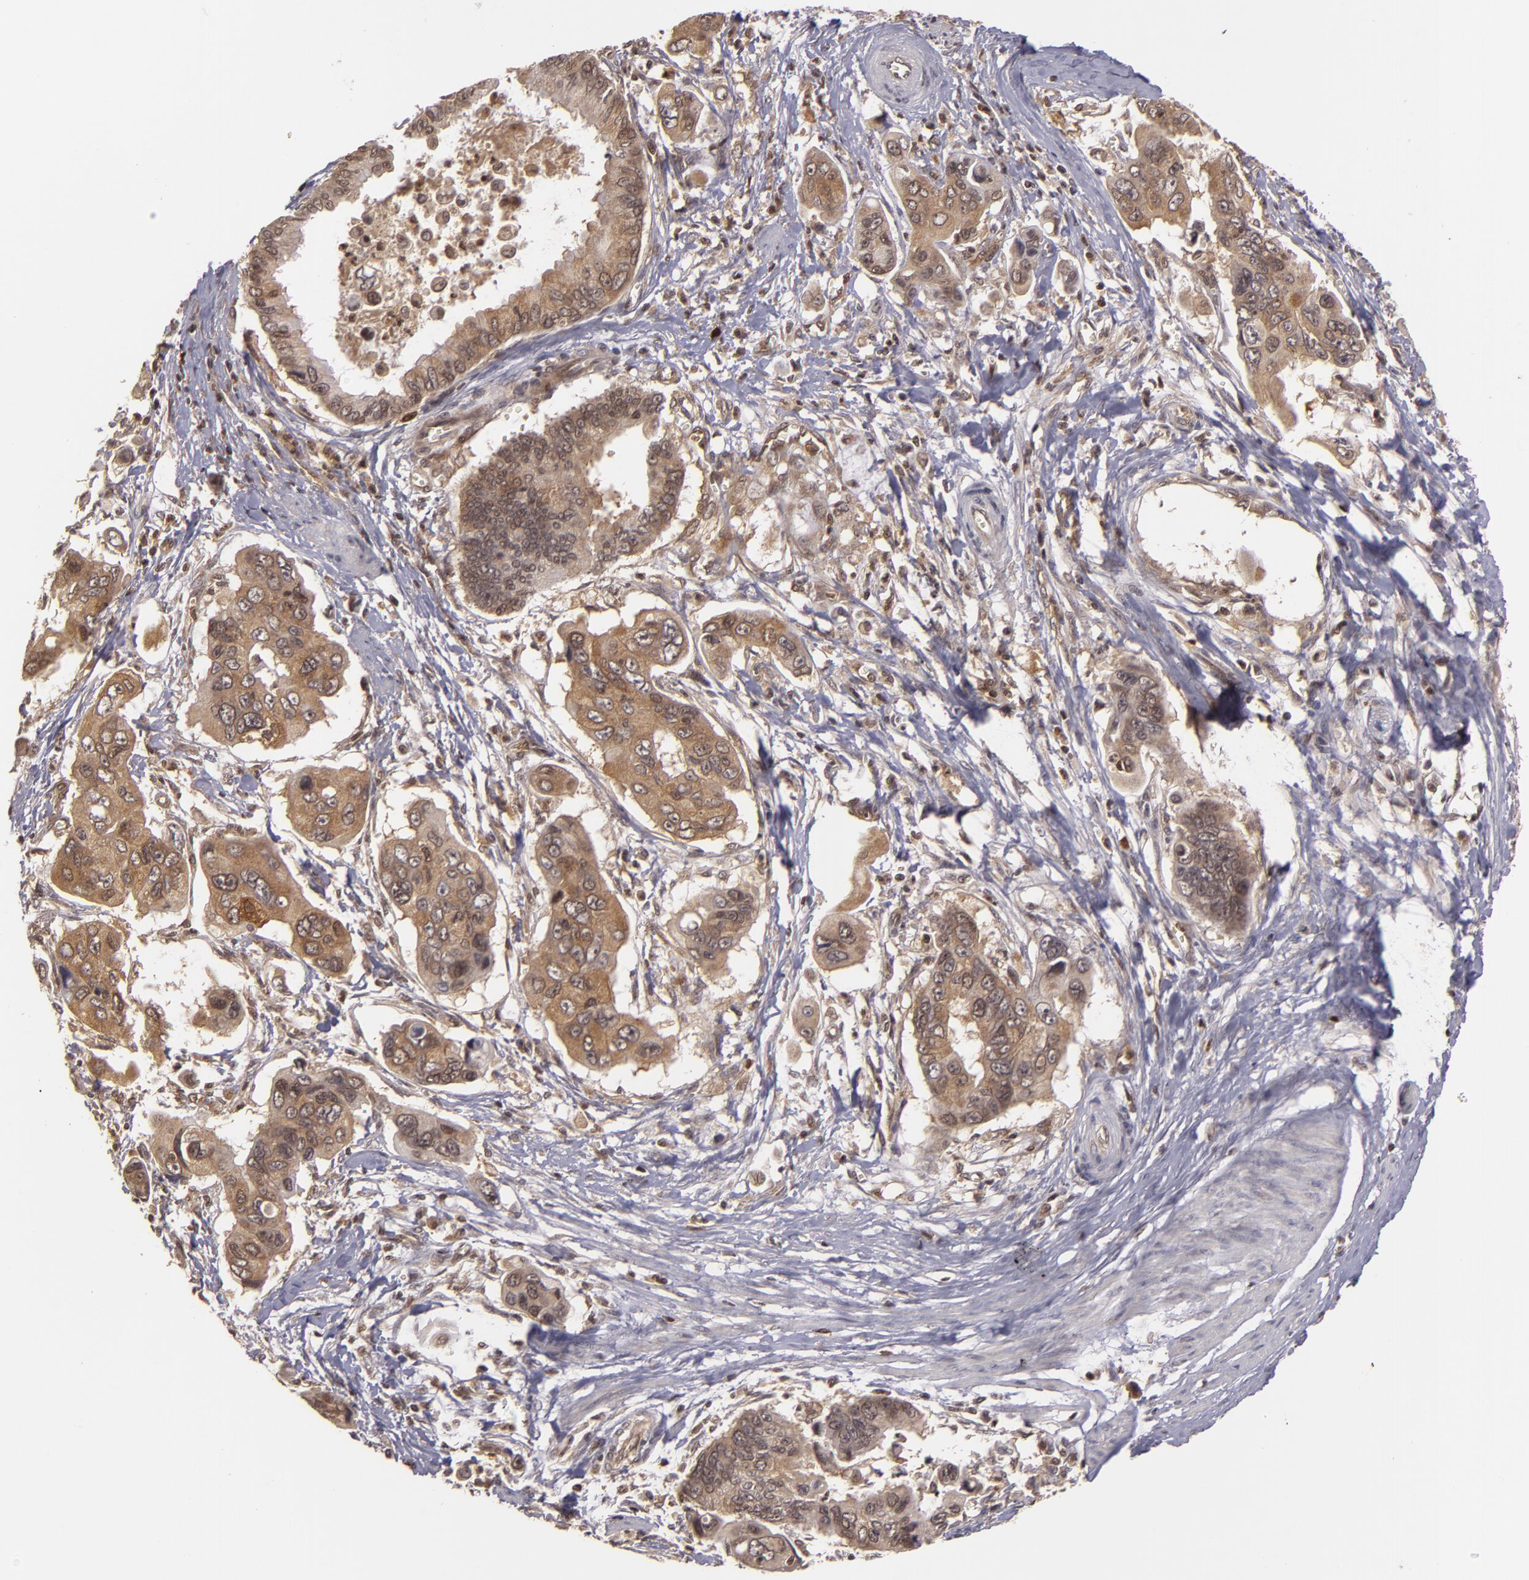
{"staining": {"intensity": "moderate", "quantity": "25%-75%", "location": "cytoplasmic/membranous"}, "tissue": "stomach cancer", "cell_type": "Tumor cells", "image_type": "cancer", "snomed": [{"axis": "morphology", "description": "Adenocarcinoma, NOS"}, {"axis": "topography", "description": "Stomach, upper"}], "caption": "IHC image of stomach cancer stained for a protein (brown), which exhibits medium levels of moderate cytoplasmic/membranous positivity in about 25%-75% of tumor cells.", "gene": "ZBTB33", "patient": {"sex": "male", "age": 80}}